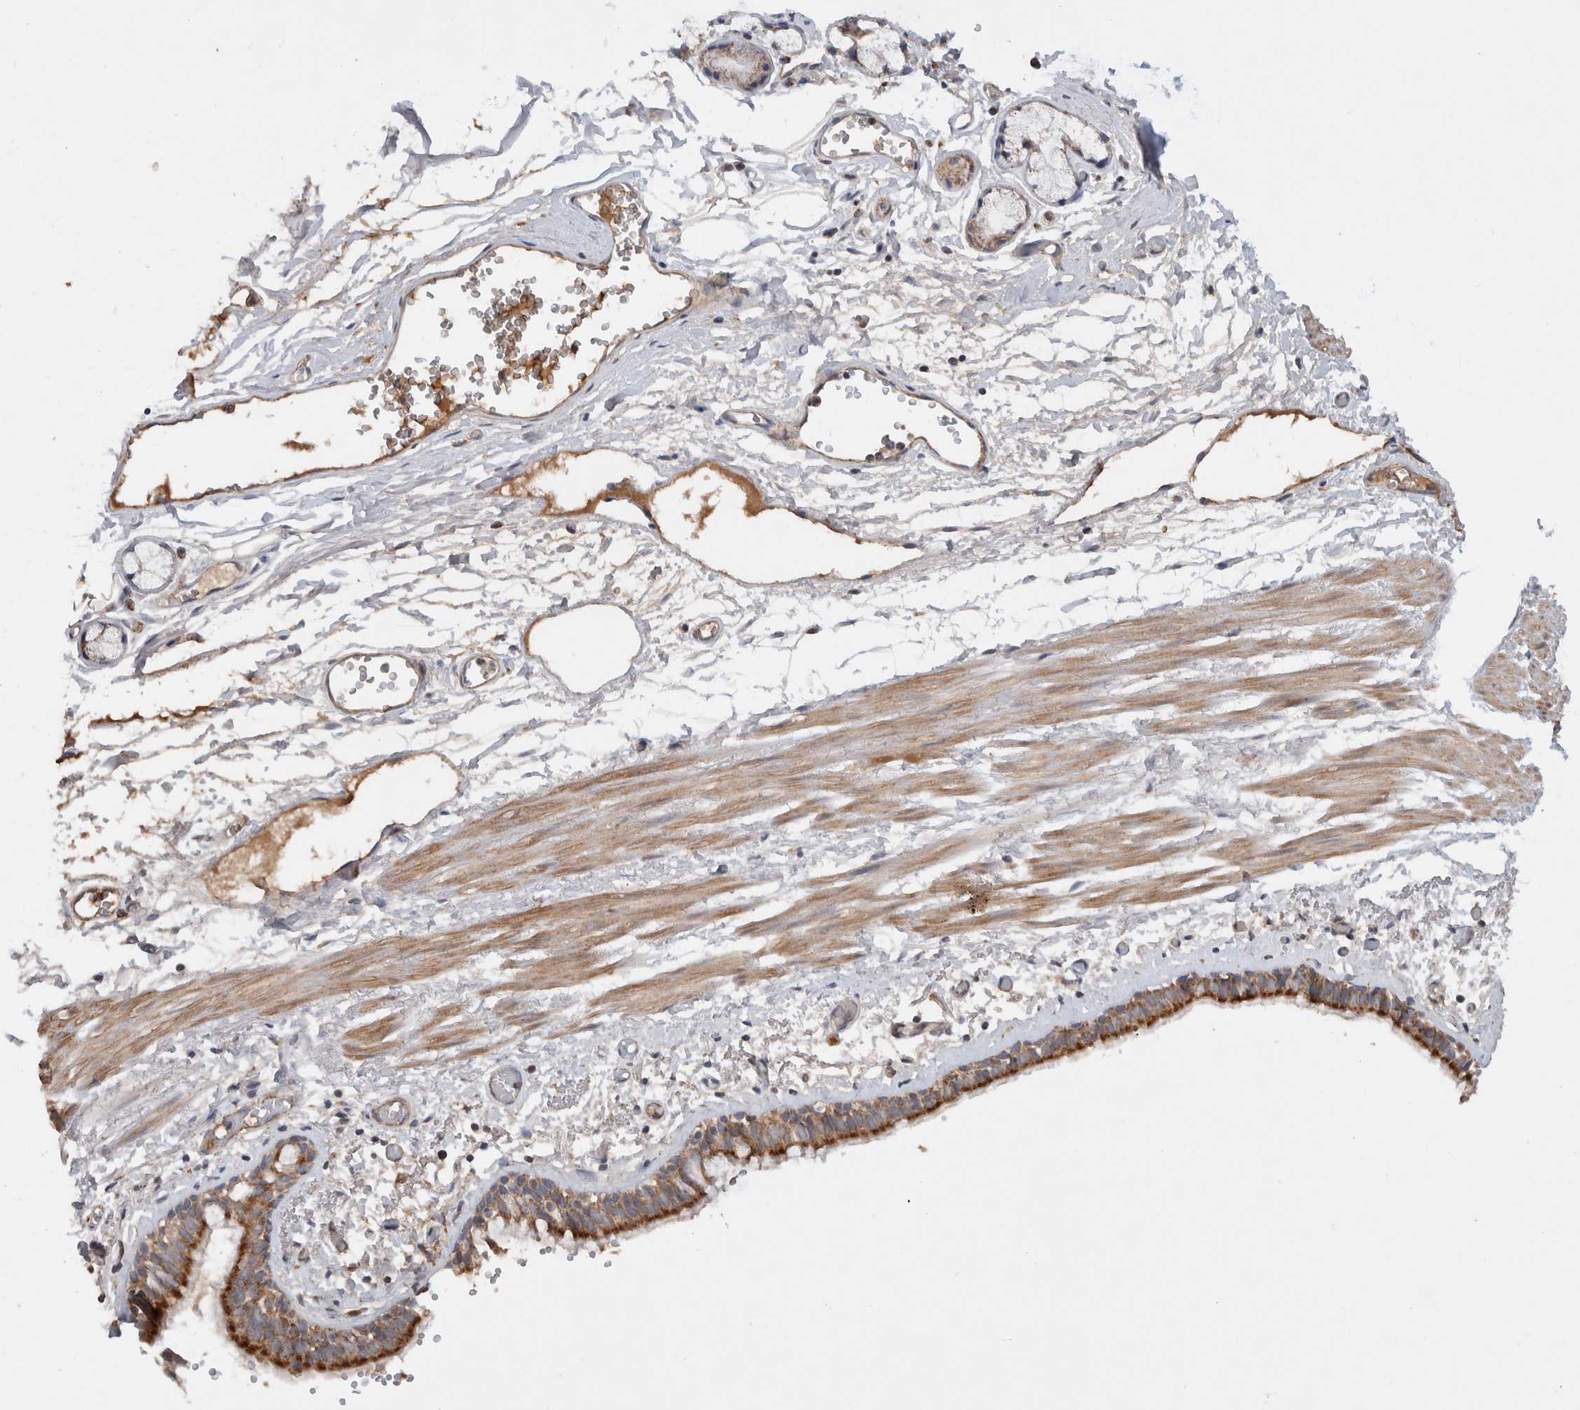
{"staining": {"intensity": "moderate", "quantity": ">75%", "location": "cytoplasmic/membranous"}, "tissue": "bronchus", "cell_type": "Respiratory epithelial cells", "image_type": "normal", "snomed": [{"axis": "morphology", "description": "Normal tissue, NOS"}, {"axis": "topography", "description": "Bronchus"}, {"axis": "topography", "description": "Lung"}], "caption": "An image of human bronchus stained for a protein reveals moderate cytoplasmic/membranous brown staining in respiratory epithelial cells. Immunohistochemistry (ihc) stains the protein in brown and the nuclei are stained blue.", "gene": "MRPS28", "patient": {"sex": "male", "age": 56}}